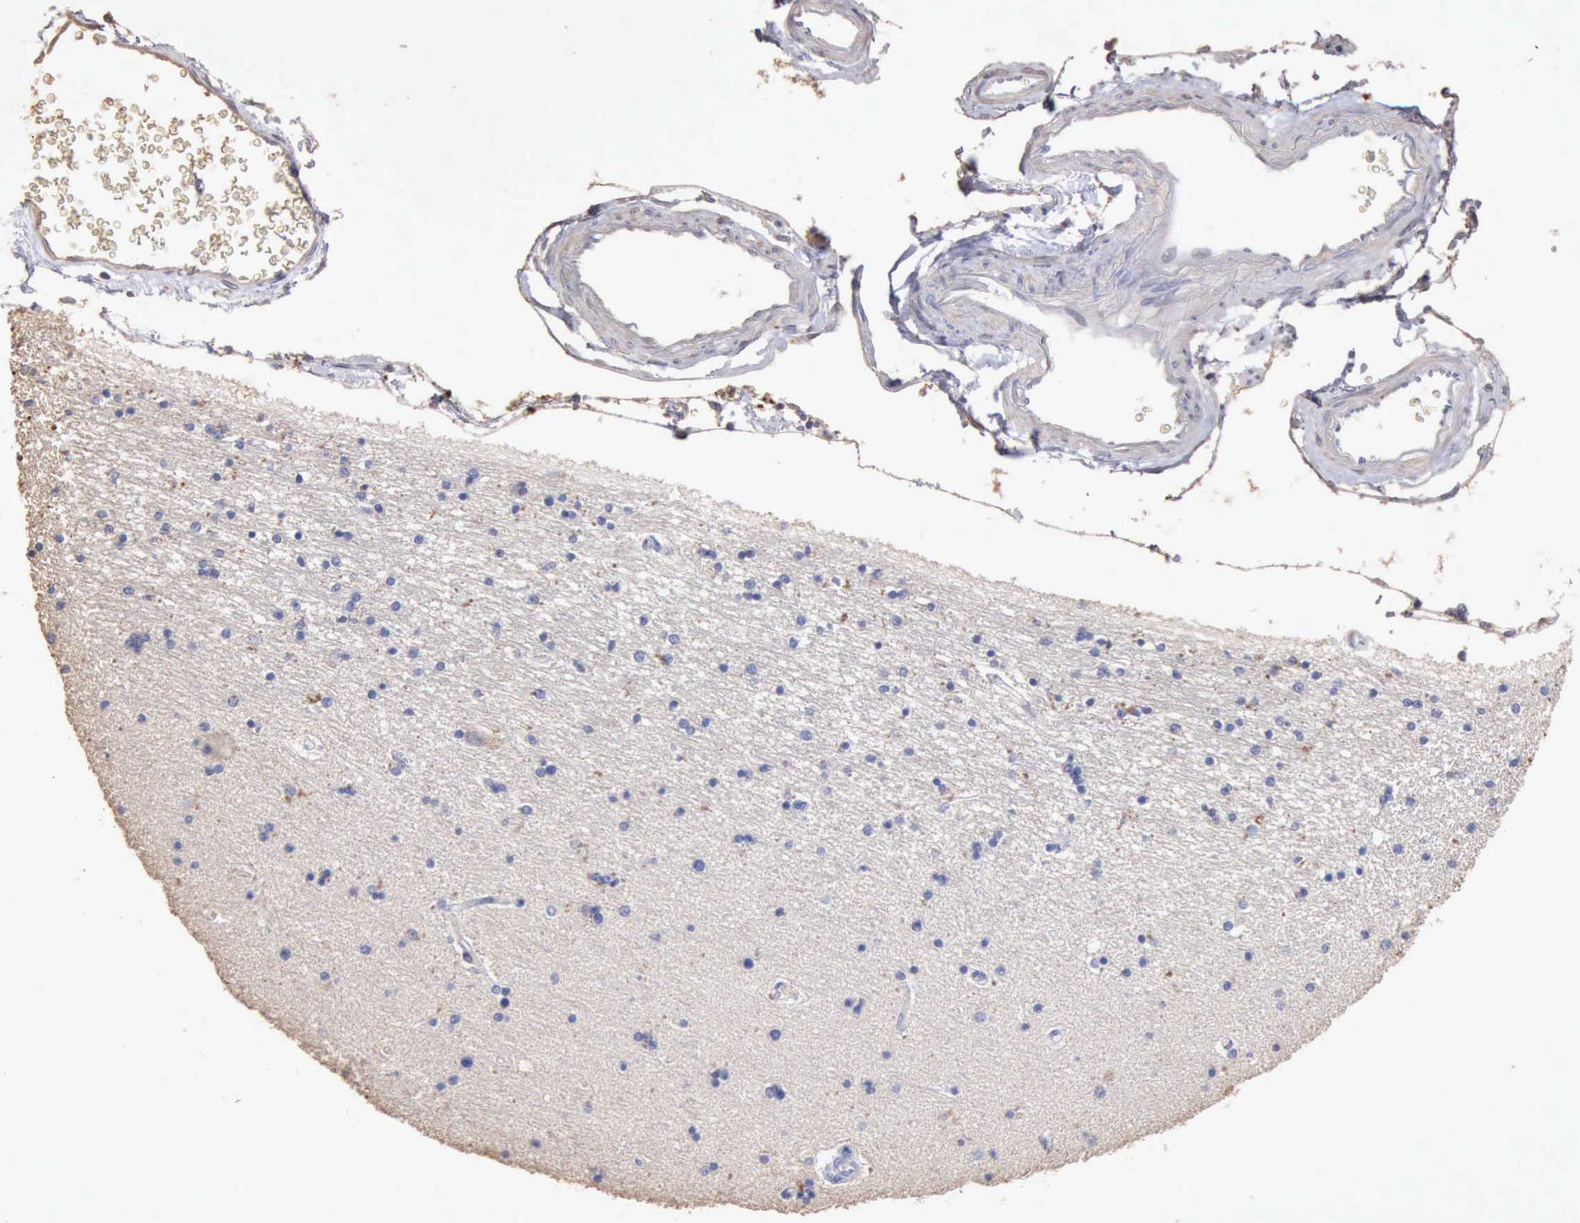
{"staining": {"intensity": "negative", "quantity": "none", "location": "none"}, "tissue": "hippocampus", "cell_type": "Glial cells", "image_type": "normal", "snomed": [{"axis": "morphology", "description": "Normal tissue, NOS"}, {"axis": "topography", "description": "Hippocampus"}], "caption": "A high-resolution image shows IHC staining of benign hippocampus, which exhibits no significant staining in glial cells. (Immunohistochemistry, brightfield microscopy, high magnification).", "gene": "KRT6B", "patient": {"sex": "female", "age": 54}}